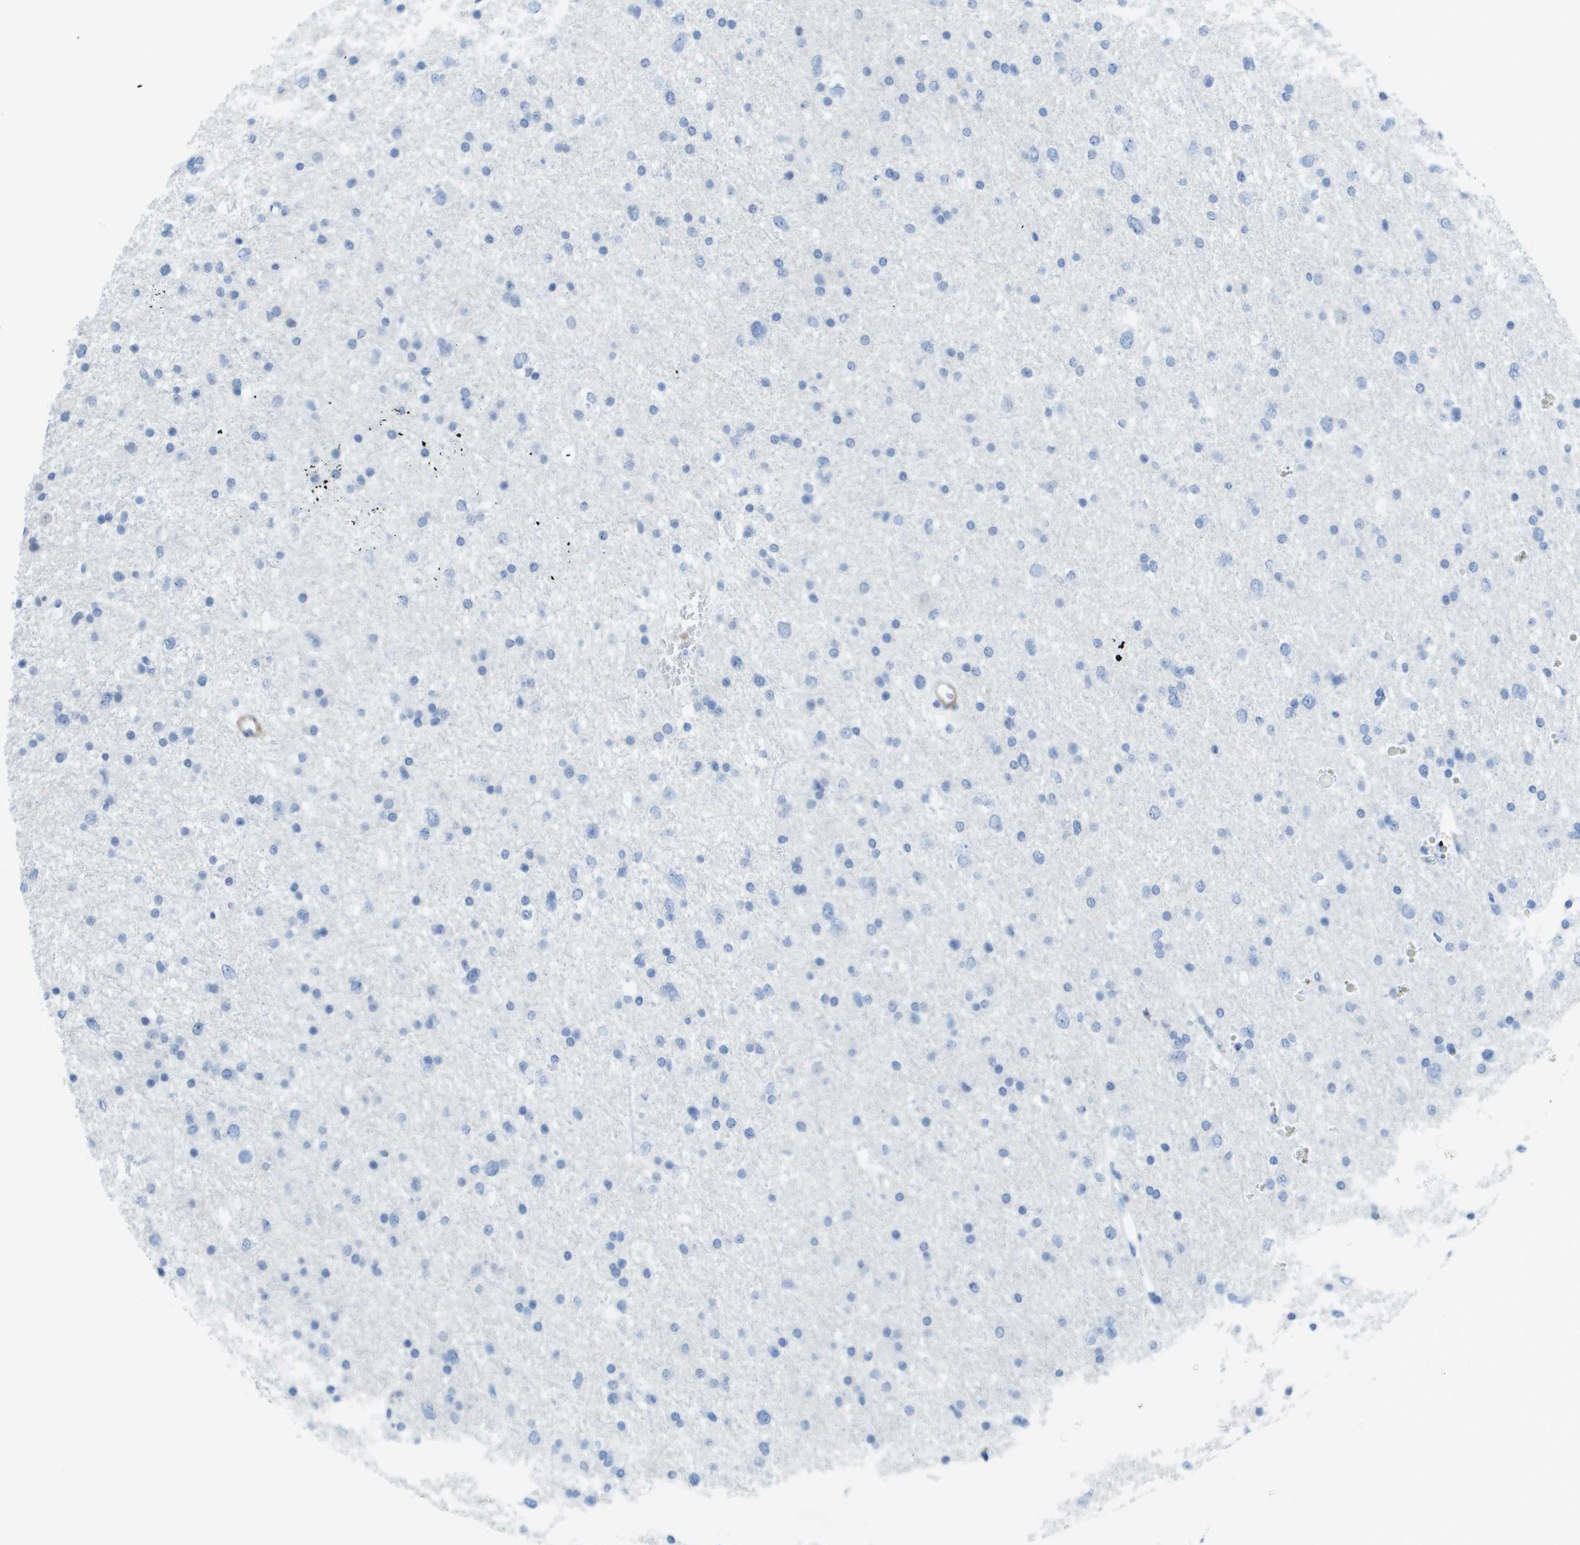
{"staining": {"intensity": "negative", "quantity": "none", "location": "none"}, "tissue": "glioma", "cell_type": "Tumor cells", "image_type": "cancer", "snomed": [{"axis": "morphology", "description": "Glioma, malignant, Low grade"}, {"axis": "topography", "description": "Brain"}], "caption": "Photomicrograph shows no protein positivity in tumor cells of malignant glioma (low-grade) tissue.", "gene": "ZBTB43", "patient": {"sex": "female", "age": 37}}